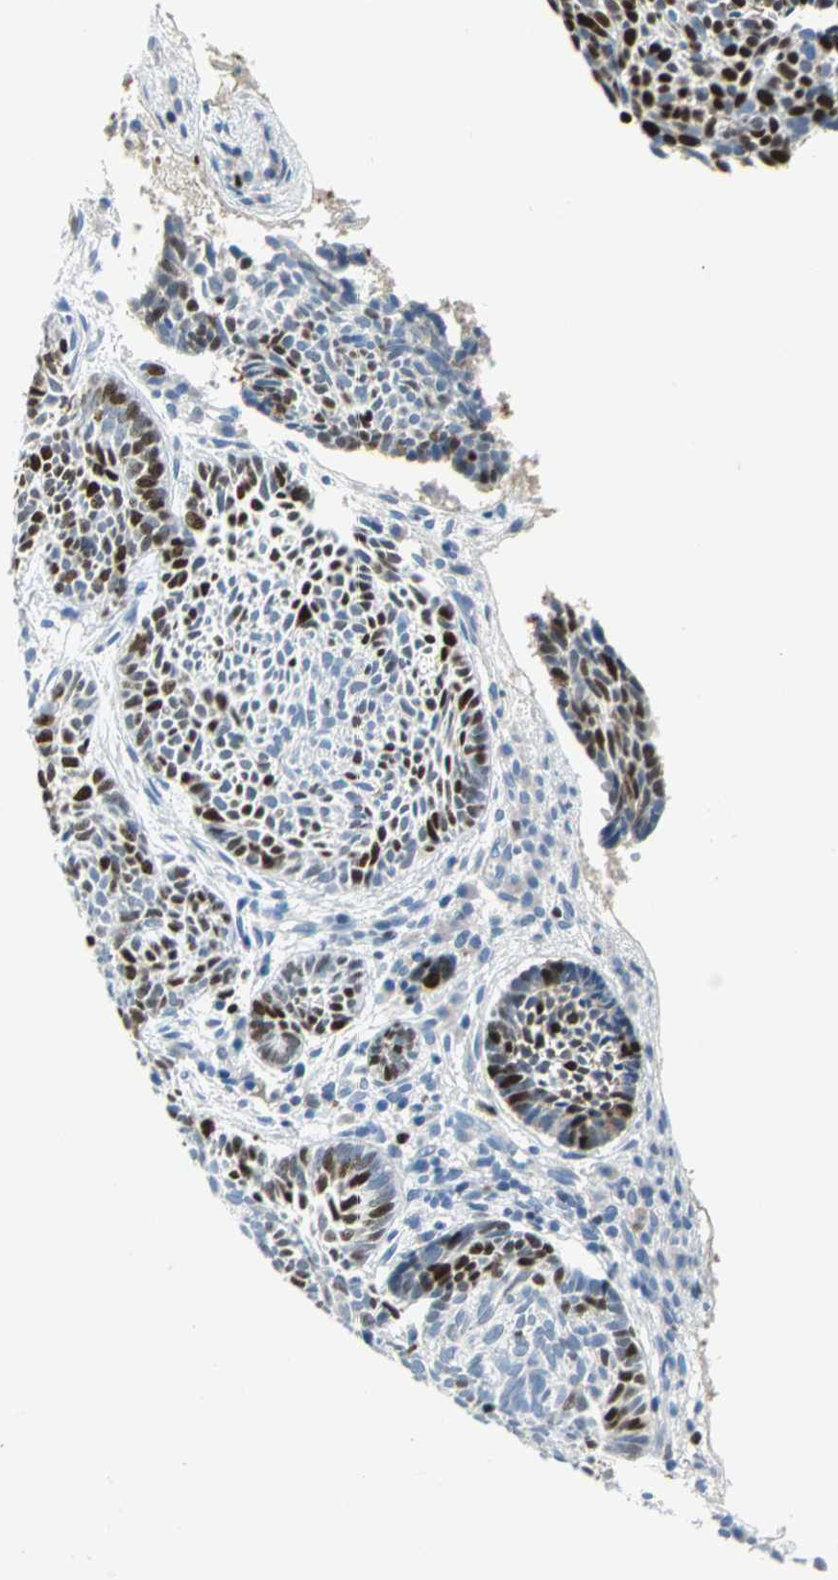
{"staining": {"intensity": "strong", "quantity": "25%-75%", "location": "nuclear"}, "tissue": "skin cancer", "cell_type": "Tumor cells", "image_type": "cancer", "snomed": [{"axis": "morphology", "description": "Normal tissue, NOS"}, {"axis": "morphology", "description": "Basal cell carcinoma"}, {"axis": "topography", "description": "Skin"}], "caption": "Immunohistochemical staining of human basal cell carcinoma (skin) demonstrates strong nuclear protein positivity in approximately 25%-75% of tumor cells.", "gene": "MCM4", "patient": {"sex": "male", "age": 87}}